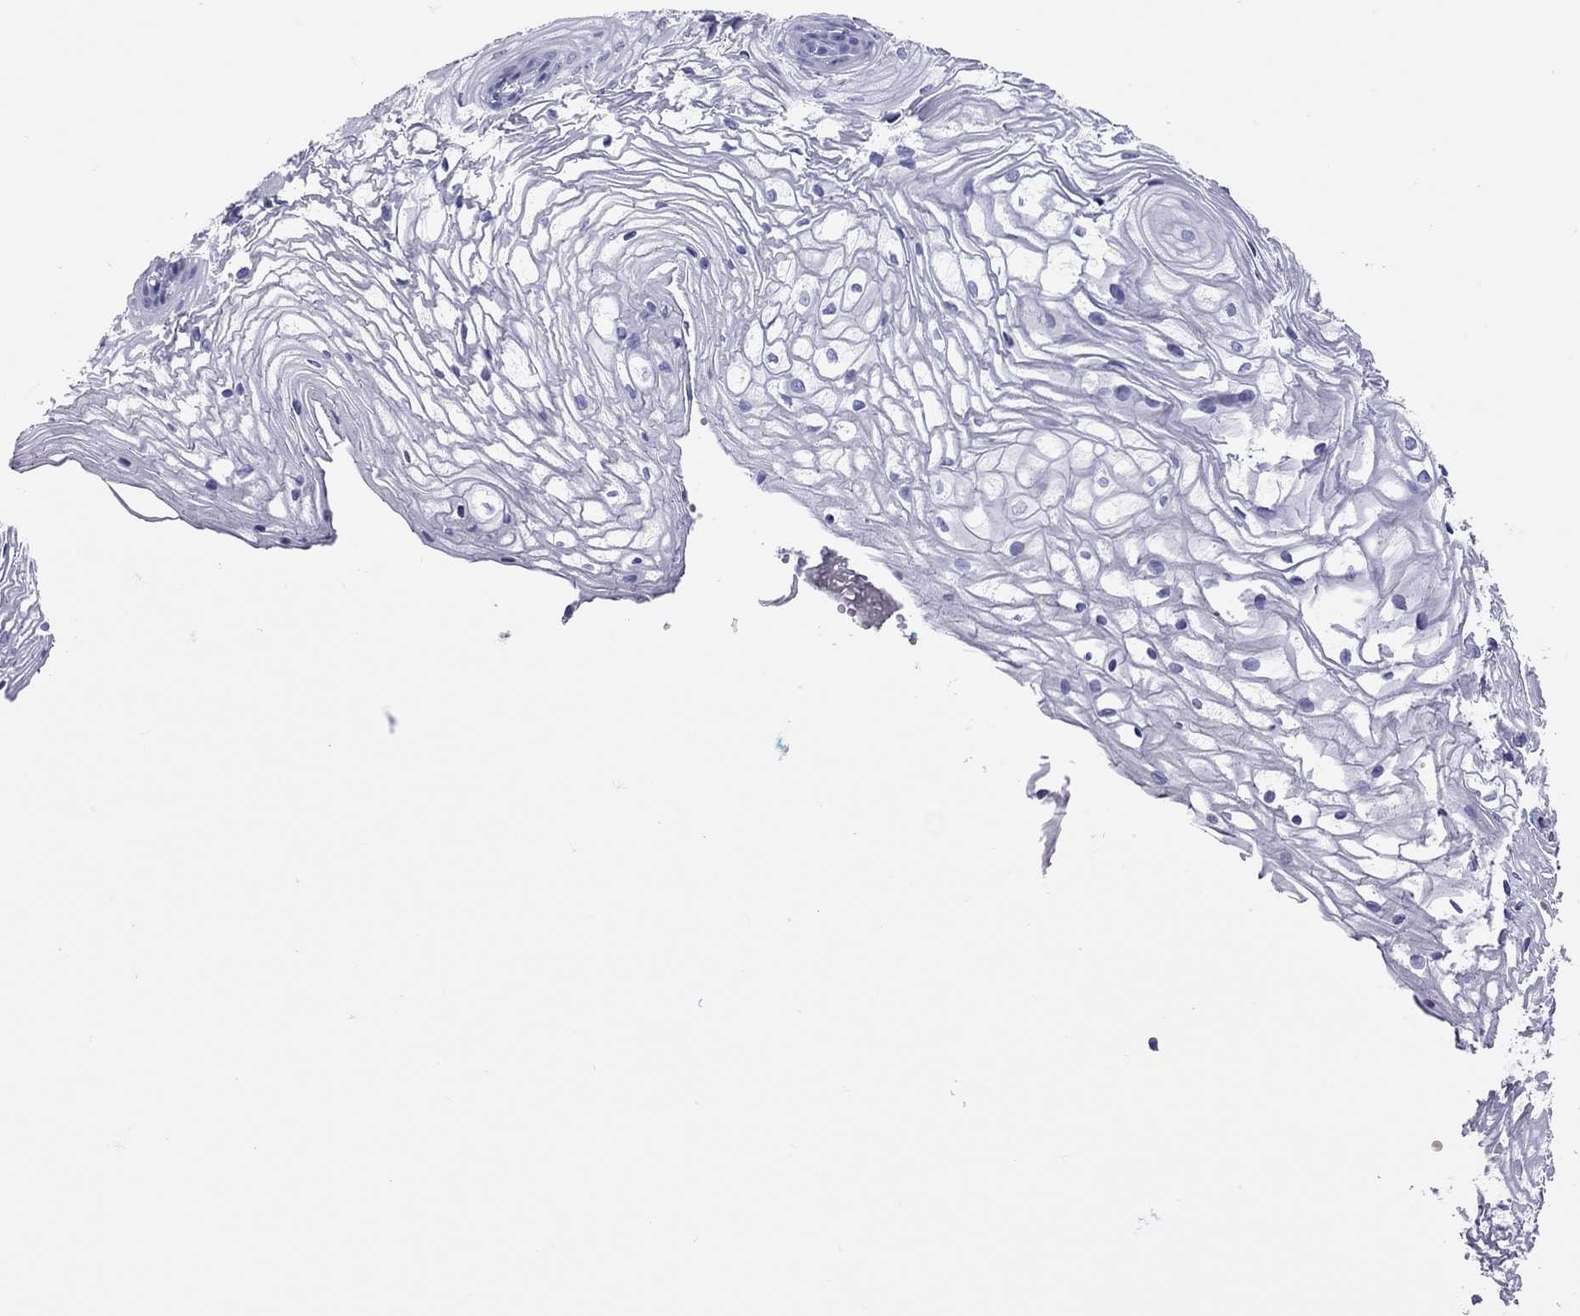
{"staining": {"intensity": "negative", "quantity": "none", "location": "none"}, "tissue": "vagina", "cell_type": "Squamous epithelial cells", "image_type": "normal", "snomed": [{"axis": "morphology", "description": "Normal tissue, NOS"}, {"axis": "topography", "description": "Vagina"}], "caption": "IHC histopathology image of normal vagina: vagina stained with DAB displays no significant protein positivity in squamous epithelial cells.", "gene": "STAG3", "patient": {"sex": "female", "age": 34}}